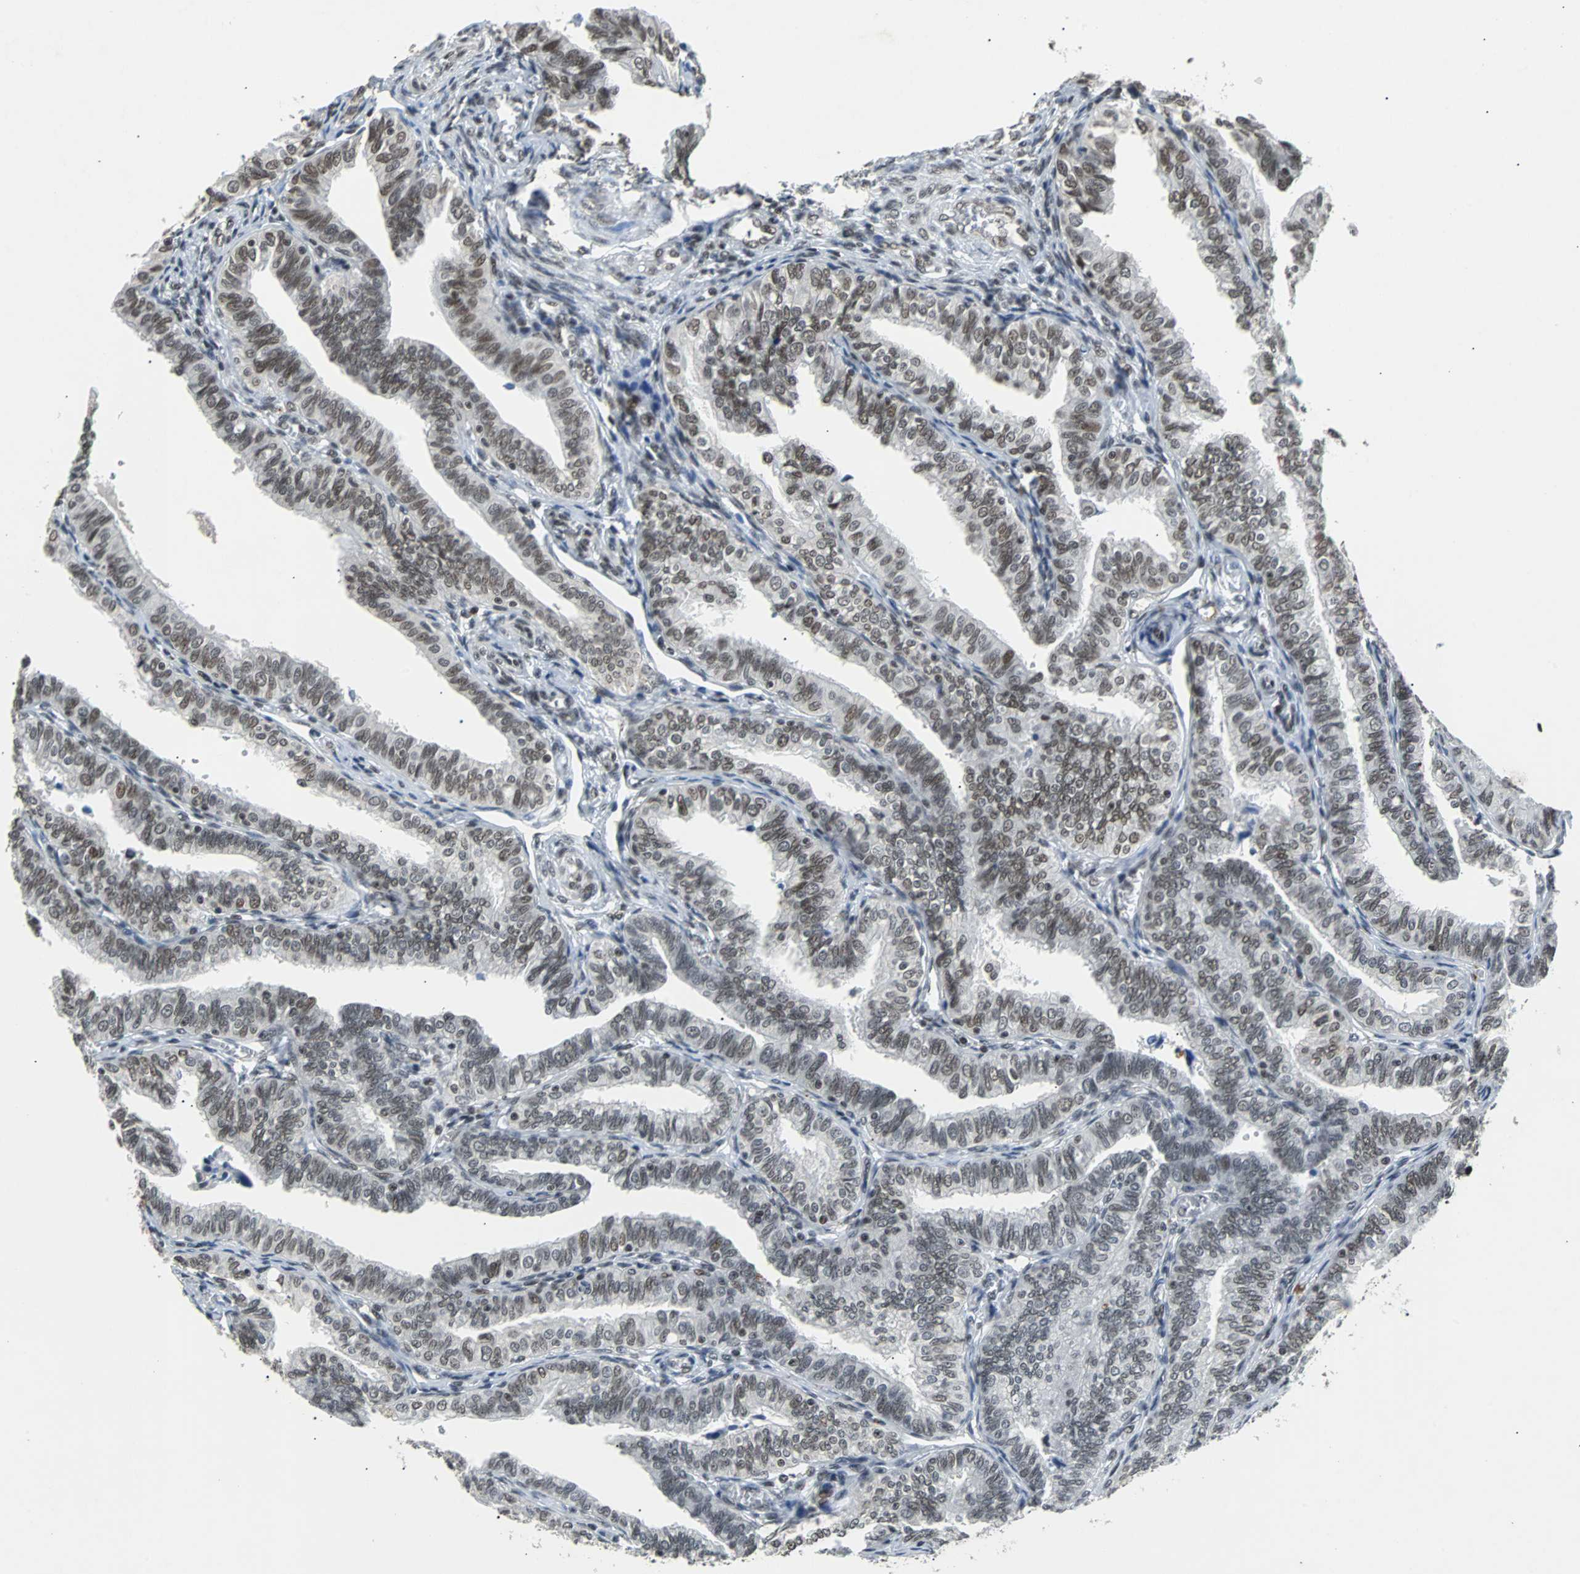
{"staining": {"intensity": "moderate", "quantity": ">75%", "location": "nuclear"}, "tissue": "fallopian tube", "cell_type": "Glandular cells", "image_type": "normal", "snomed": [{"axis": "morphology", "description": "Normal tissue, NOS"}, {"axis": "topography", "description": "Fallopian tube"}], "caption": "Immunohistochemical staining of benign fallopian tube exhibits medium levels of moderate nuclear staining in approximately >75% of glandular cells.", "gene": "GATAD2A", "patient": {"sex": "female", "age": 46}}